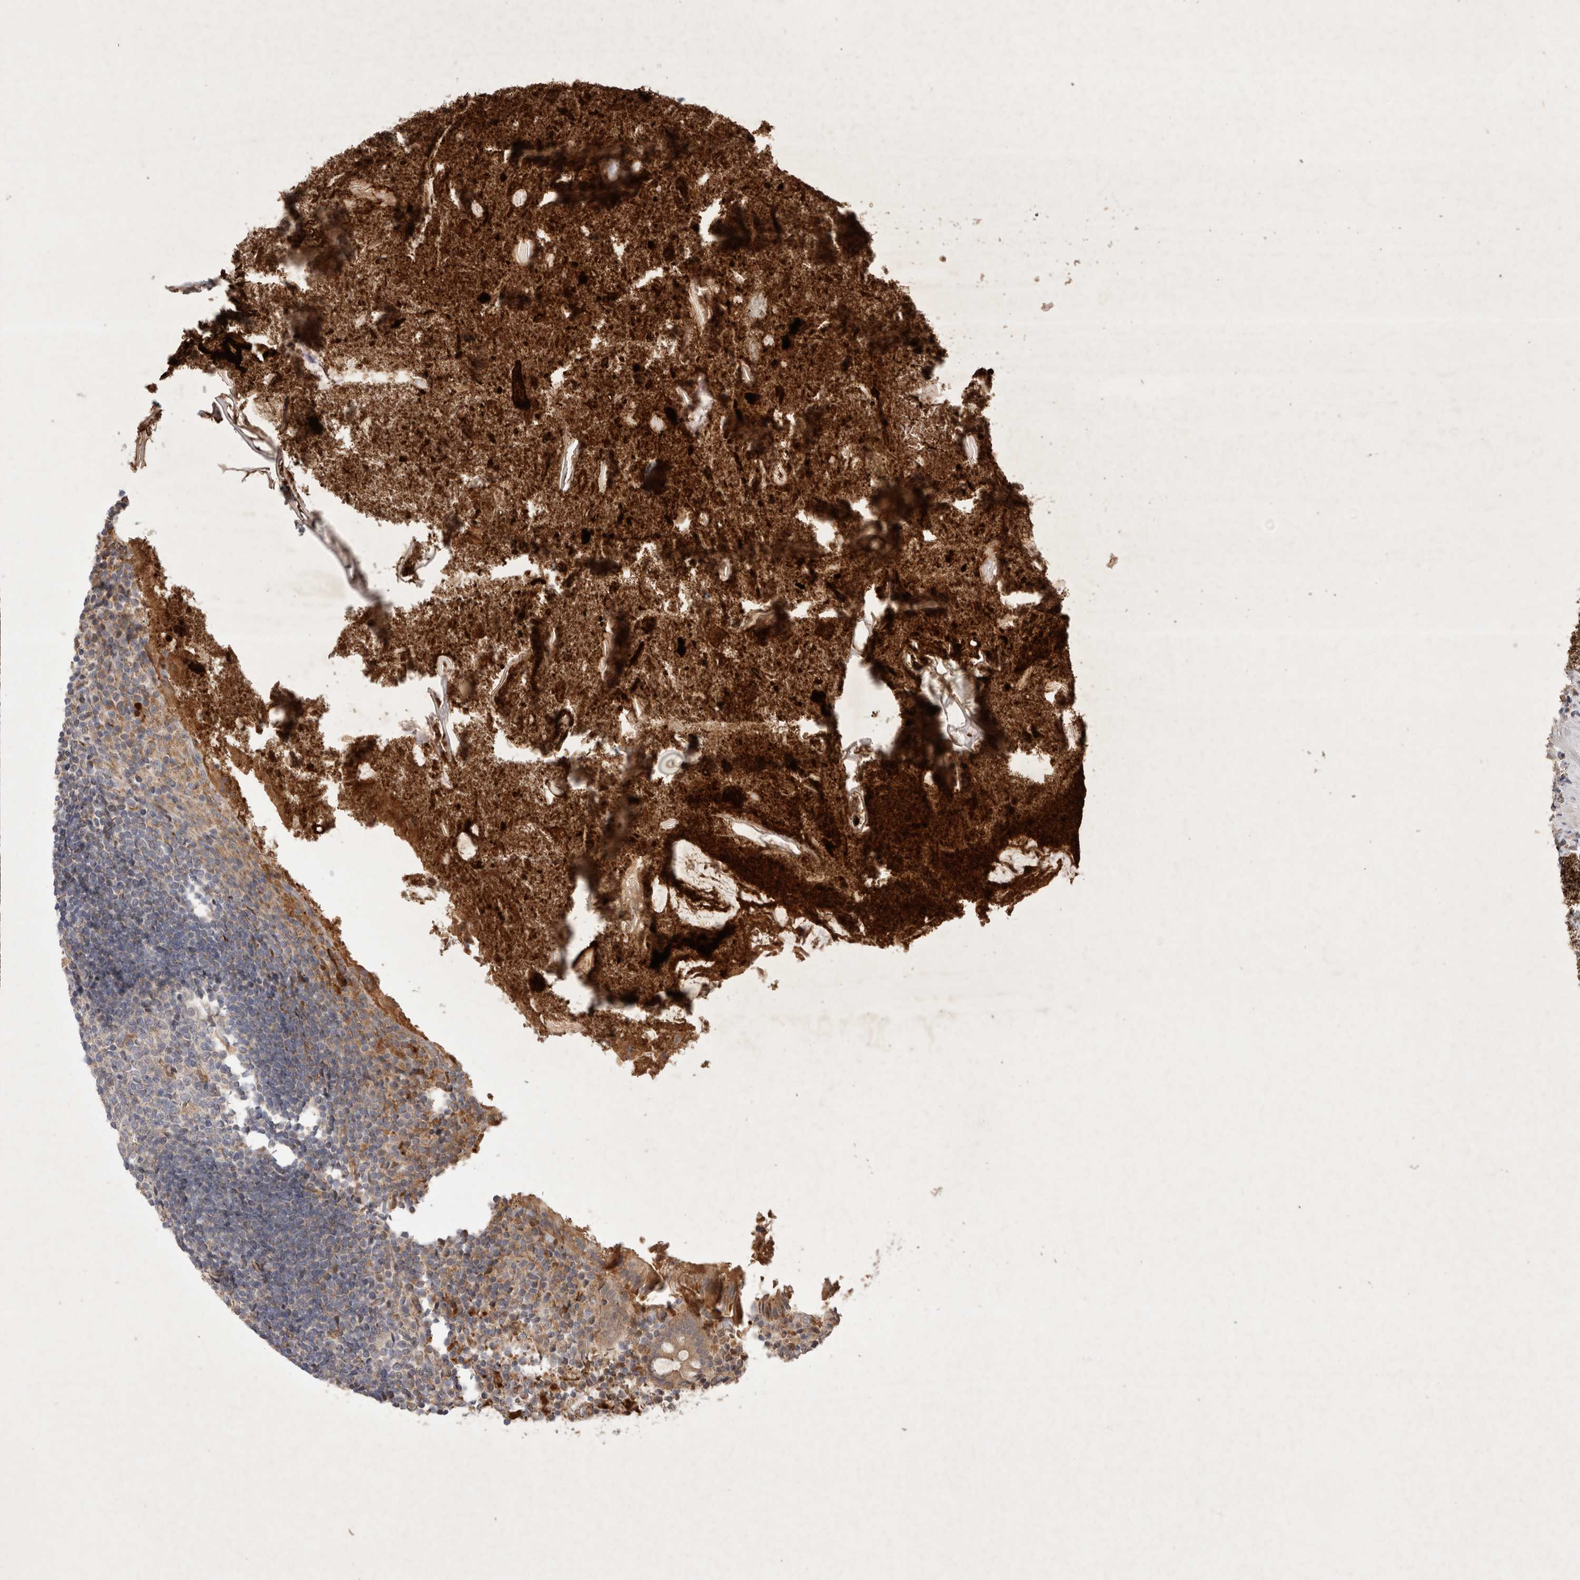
{"staining": {"intensity": "weak", "quantity": "25%-75%", "location": "cytoplasmic/membranous"}, "tissue": "appendix", "cell_type": "Glandular cells", "image_type": "normal", "snomed": [{"axis": "morphology", "description": "Normal tissue, NOS"}, {"axis": "topography", "description": "Appendix"}], "caption": "High-power microscopy captured an immunohistochemistry image of unremarkable appendix, revealing weak cytoplasmic/membranous expression in about 25%-75% of glandular cells. (DAB (3,3'-diaminobenzidine) IHC, brown staining for protein, blue staining for nuclei).", "gene": "NMU", "patient": {"sex": "female", "age": 17}}